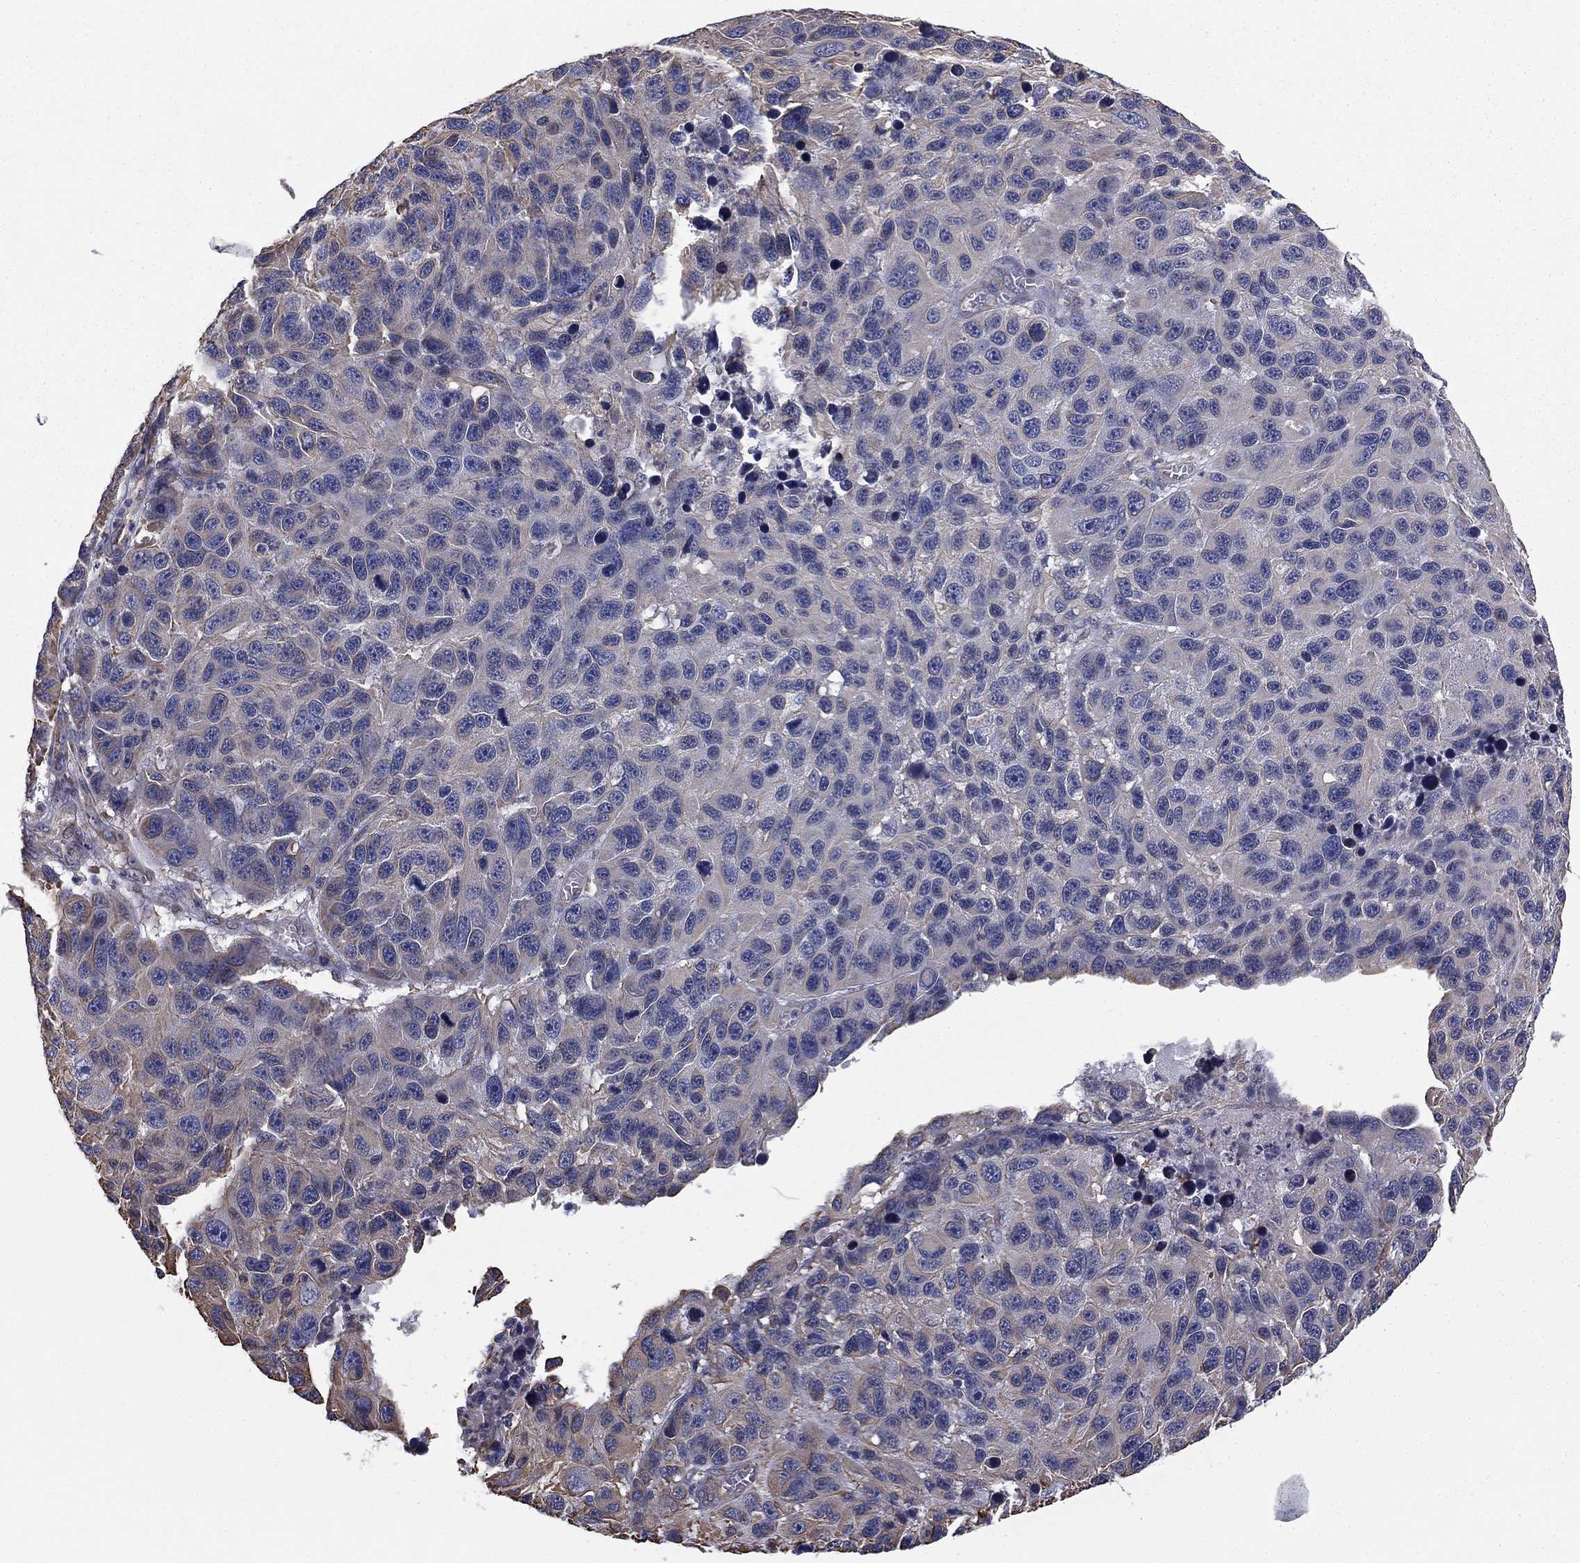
{"staining": {"intensity": "negative", "quantity": "none", "location": "none"}, "tissue": "melanoma", "cell_type": "Tumor cells", "image_type": "cancer", "snomed": [{"axis": "morphology", "description": "Malignant melanoma, NOS"}, {"axis": "topography", "description": "Skin"}], "caption": "This is a histopathology image of immunohistochemistry (IHC) staining of malignant melanoma, which shows no staining in tumor cells.", "gene": "SCUBE1", "patient": {"sex": "male", "age": 53}}